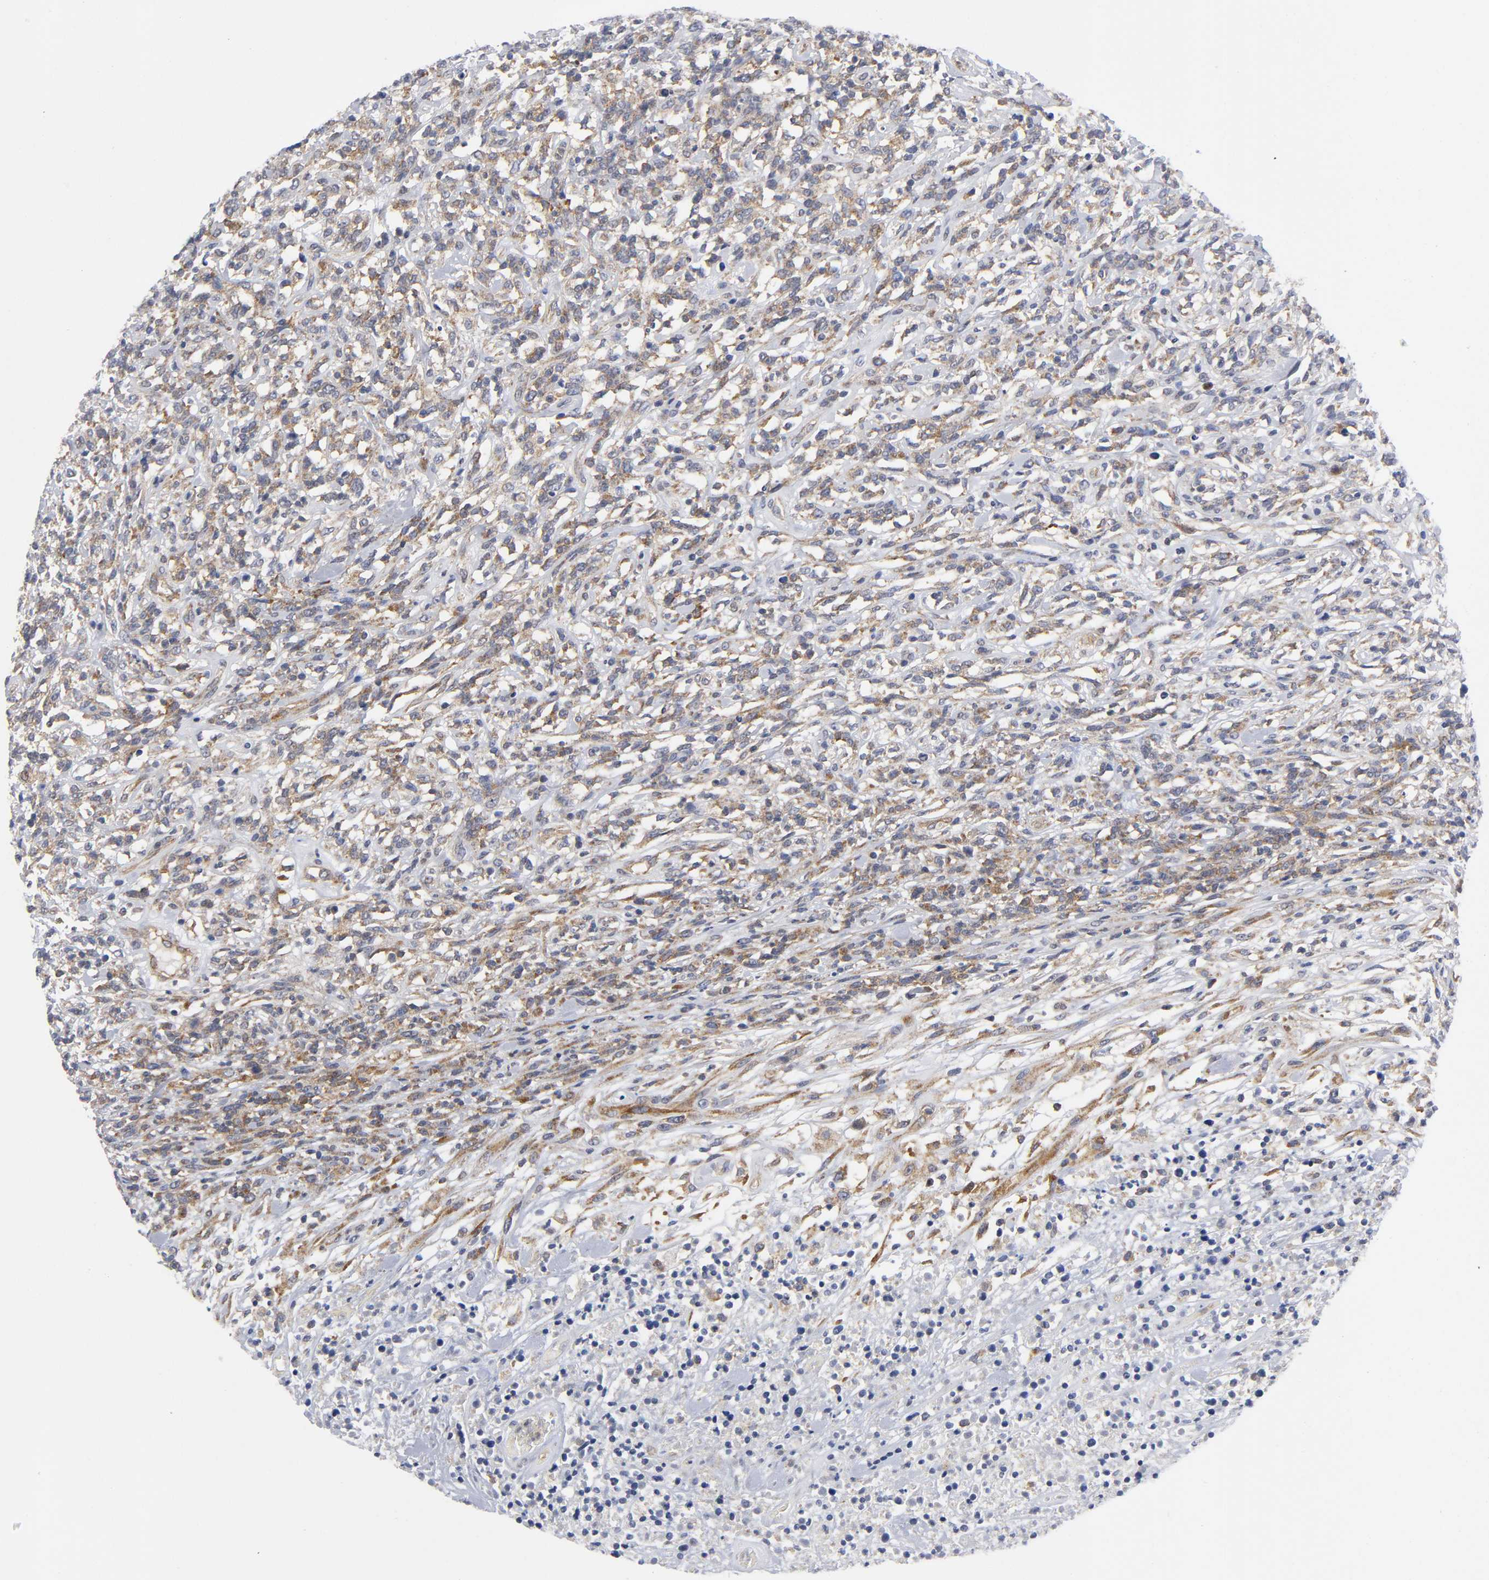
{"staining": {"intensity": "moderate", "quantity": ">75%", "location": "cytoplasmic/membranous"}, "tissue": "lymphoma", "cell_type": "Tumor cells", "image_type": "cancer", "snomed": [{"axis": "morphology", "description": "Malignant lymphoma, non-Hodgkin's type, High grade"}, {"axis": "topography", "description": "Lymph node"}], "caption": "Immunohistochemical staining of human malignant lymphoma, non-Hodgkin's type (high-grade) demonstrates medium levels of moderate cytoplasmic/membranous protein expression in about >75% of tumor cells.", "gene": "EIF5", "patient": {"sex": "female", "age": 73}}